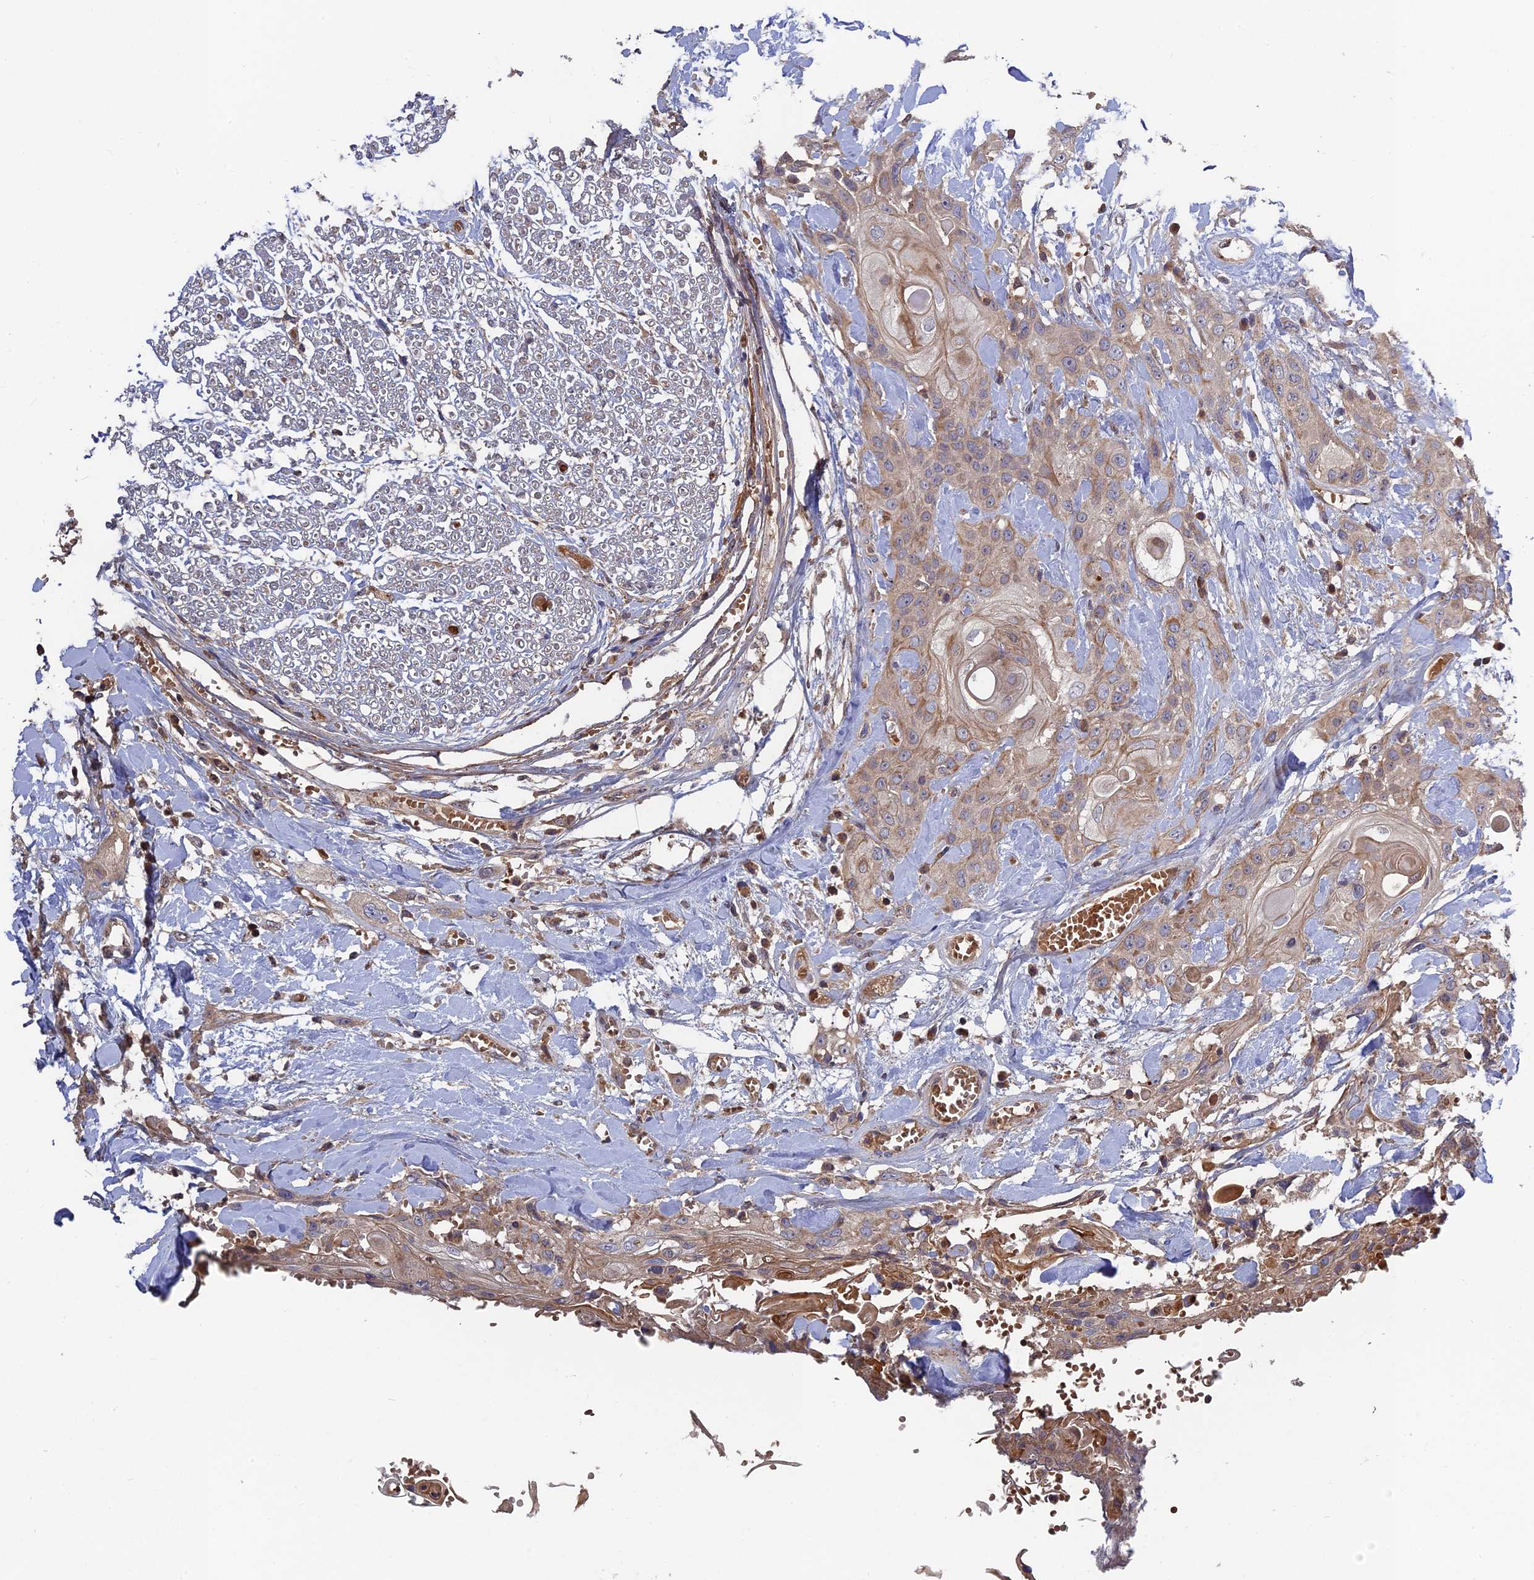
{"staining": {"intensity": "moderate", "quantity": "<25%", "location": "cytoplasmic/membranous"}, "tissue": "head and neck cancer", "cell_type": "Tumor cells", "image_type": "cancer", "snomed": [{"axis": "morphology", "description": "Squamous cell carcinoma, NOS"}, {"axis": "topography", "description": "Head-Neck"}], "caption": "The histopathology image displays immunohistochemical staining of head and neck cancer (squamous cell carcinoma). There is moderate cytoplasmic/membranous expression is appreciated in about <25% of tumor cells.", "gene": "RPIA", "patient": {"sex": "female", "age": 43}}